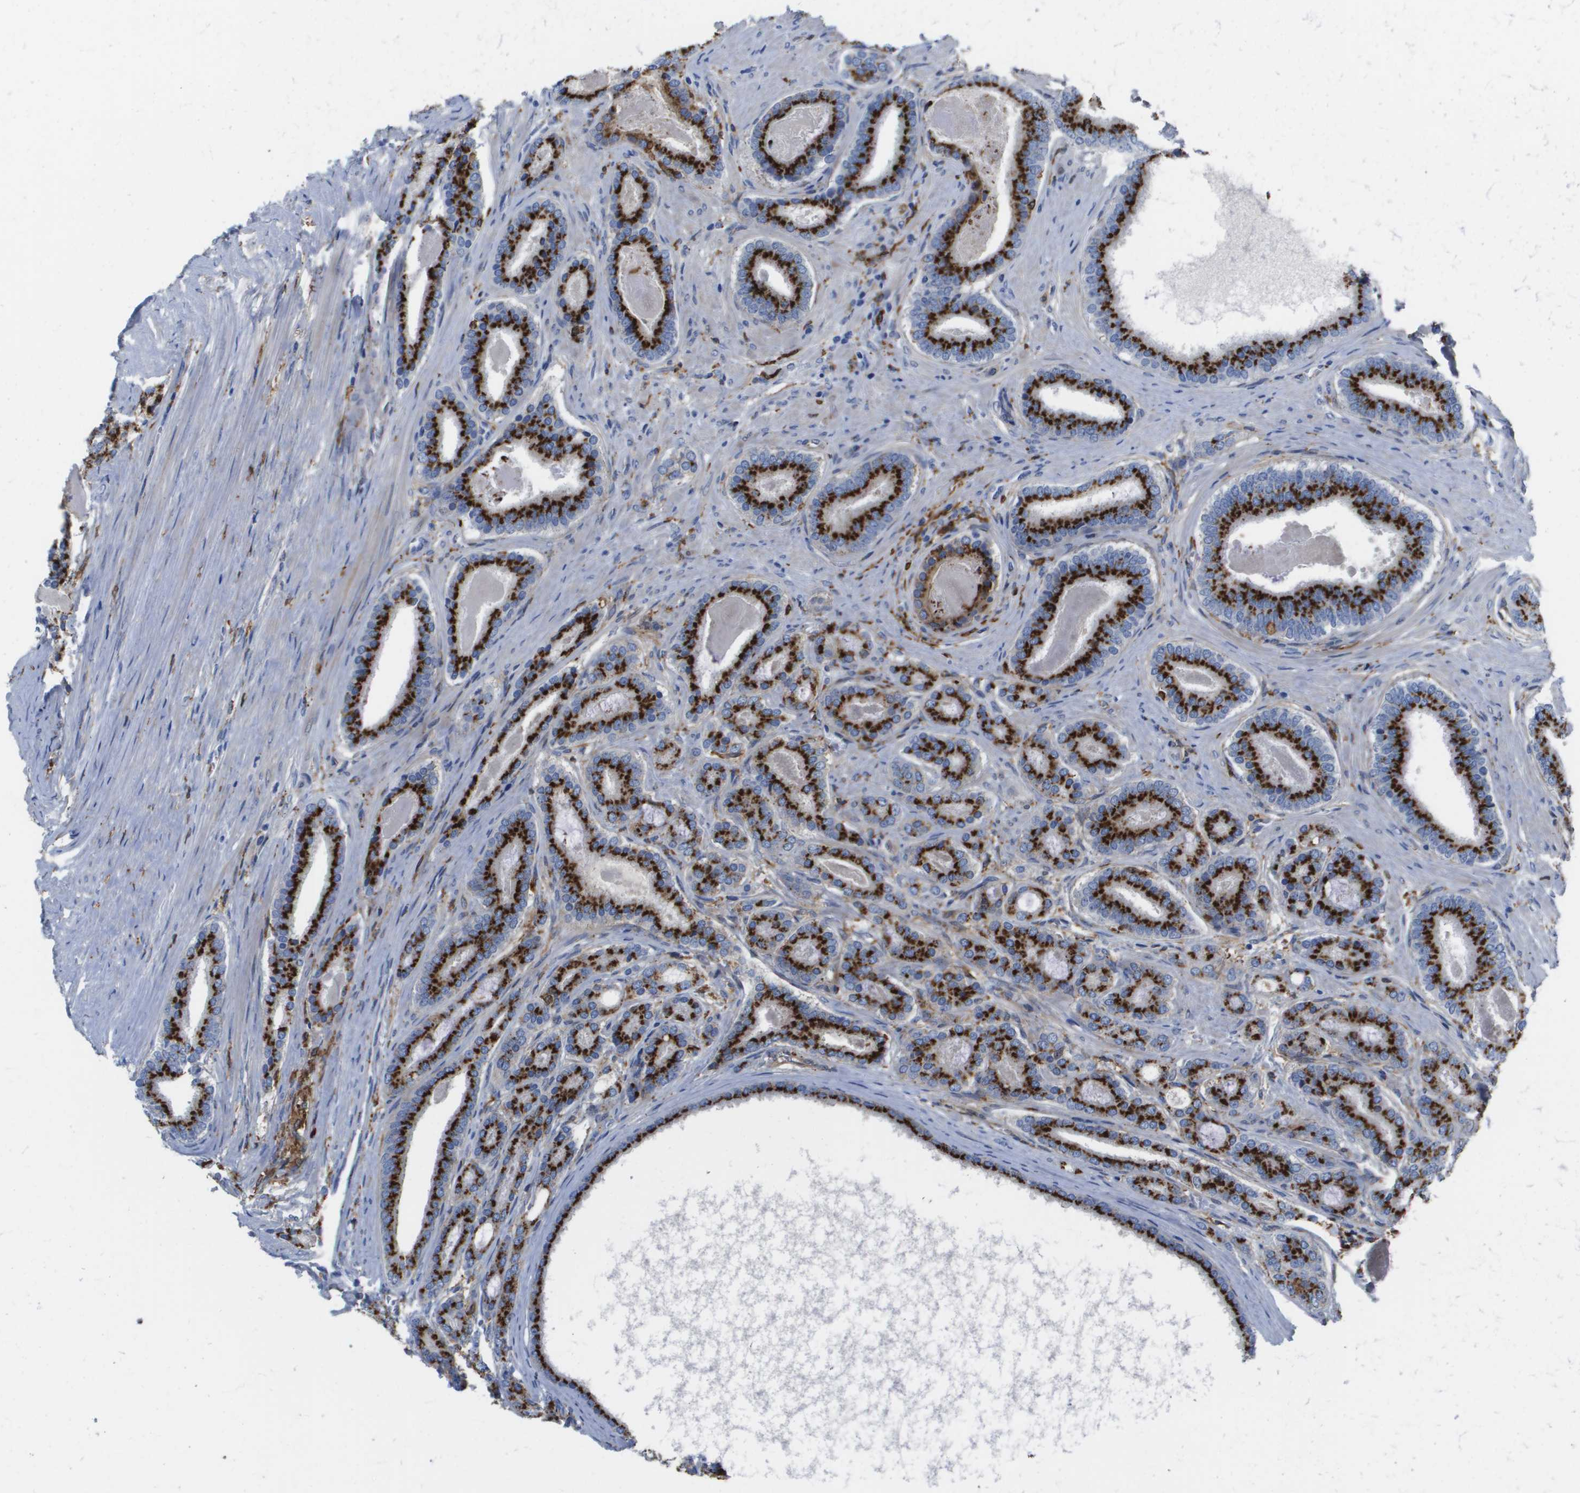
{"staining": {"intensity": "strong", "quantity": ">75%", "location": "cytoplasmic/membranous"}, "tissue": "prostate cancer", "cell_type": "Tumor cells", "image_type": "cancer", "snomed": [{"axis": "morphology", "description": "Adenocarcinoma, High grade"}, {"axis": "topography", "description": "Prostate"}], "caption": "Tumor cells show high levels of strong cytoplasmic/membranous positivity in about >75% of cells in human adenocarcinoma (high-grade) (prostate).", "gene": "SLC37A2", "patient": {"sex": "male", "age": 60}}